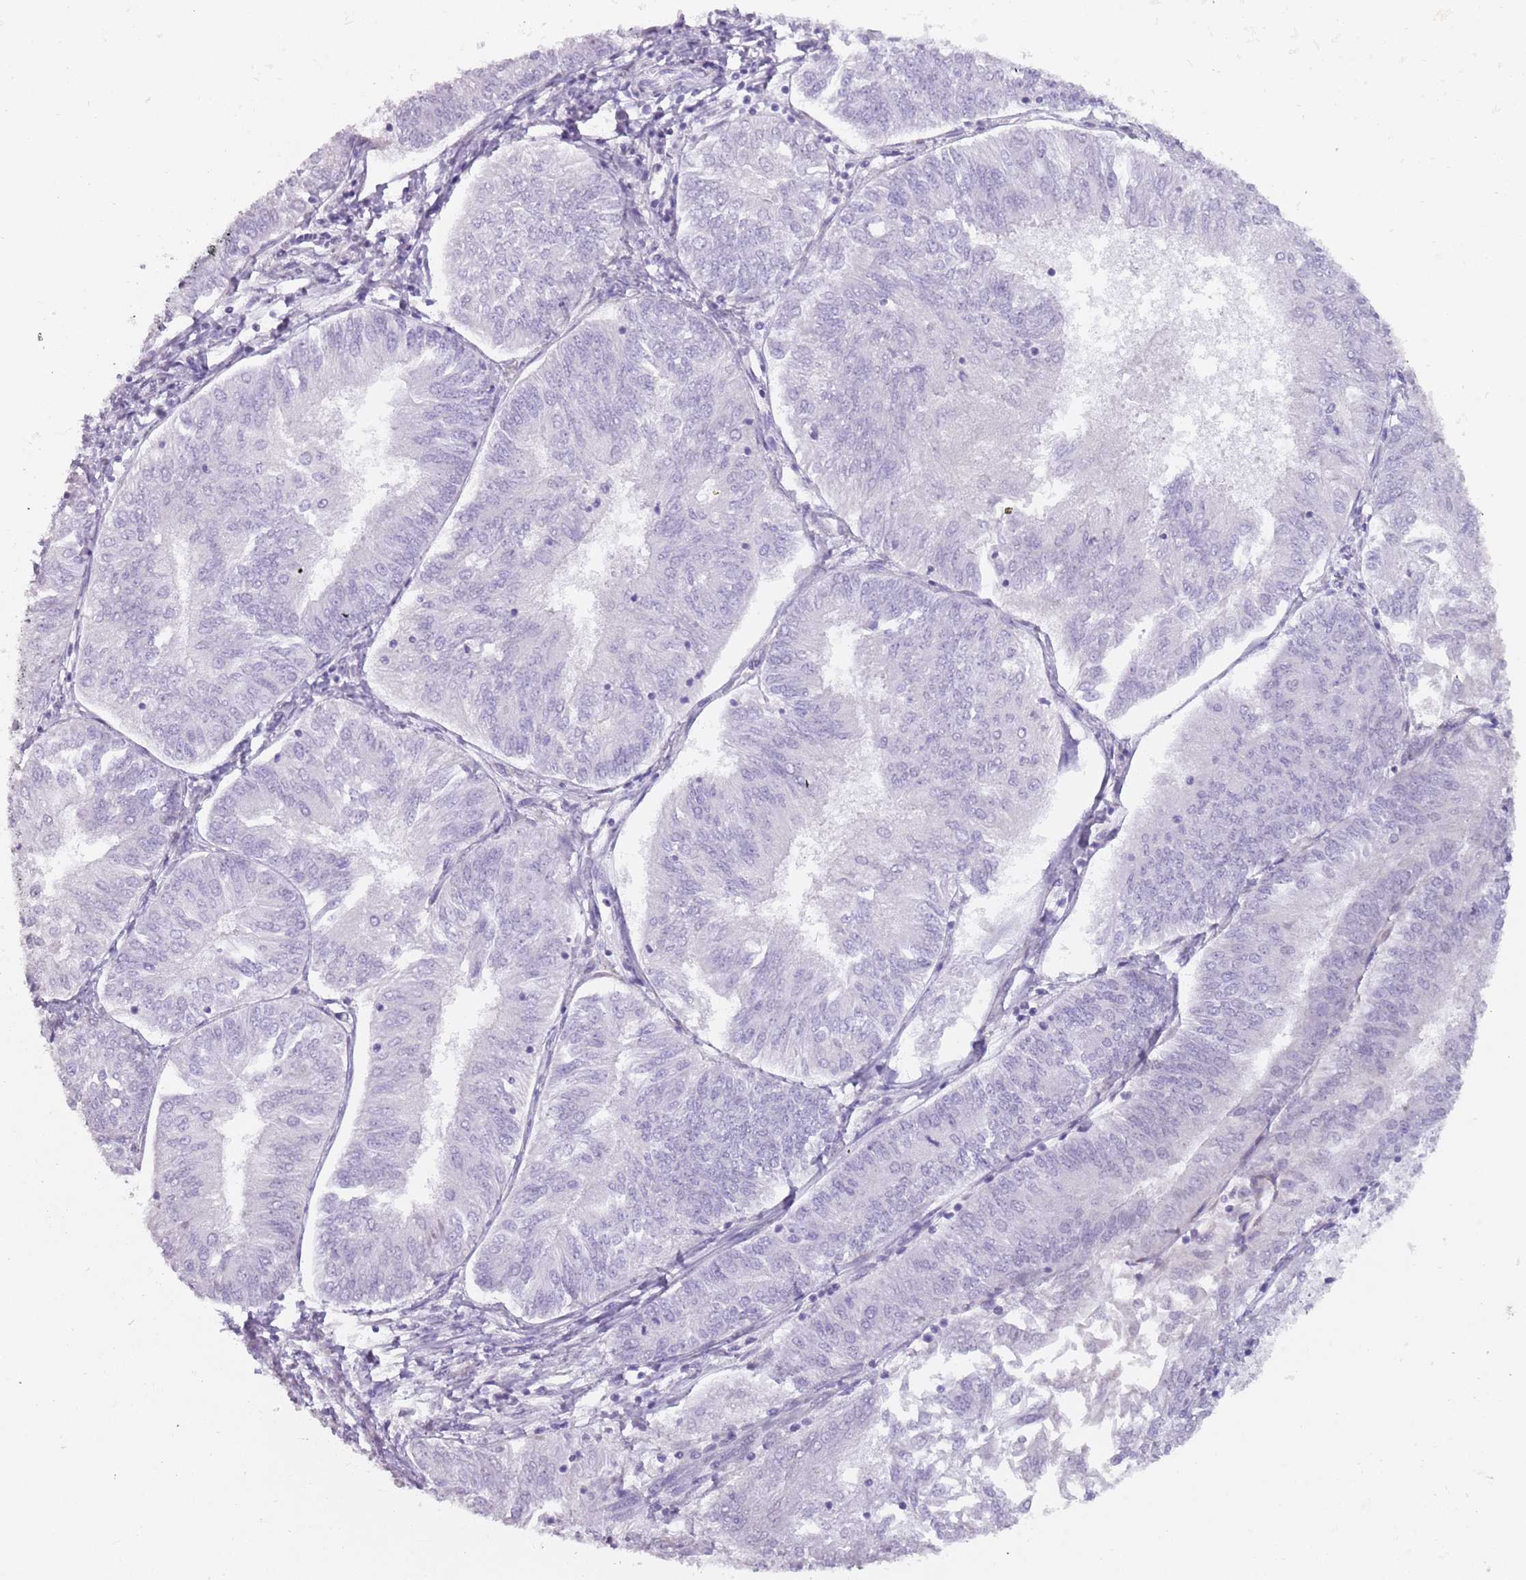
{"staining": {"intensity": "negative", "quantity": "none", "location": "none"}, "tissue": "endometrial cancer", "cell_type": "Tumor cells", "image_type": "cancer", "snomed": [{"axis": "morphology", "description": "Adenocarcinoma, NOS"}, {"axis": "topography", "description": "Endometrium"}], "caption": "DAB (3,3'-diaminobenzidine) immunohistochemical staining of human endometrial cancer (adenocarcinoma) exhibits no significant positivity in tumor cells.", "gene": "DDX4", "patient": {"sex": "female", "age": 58}}